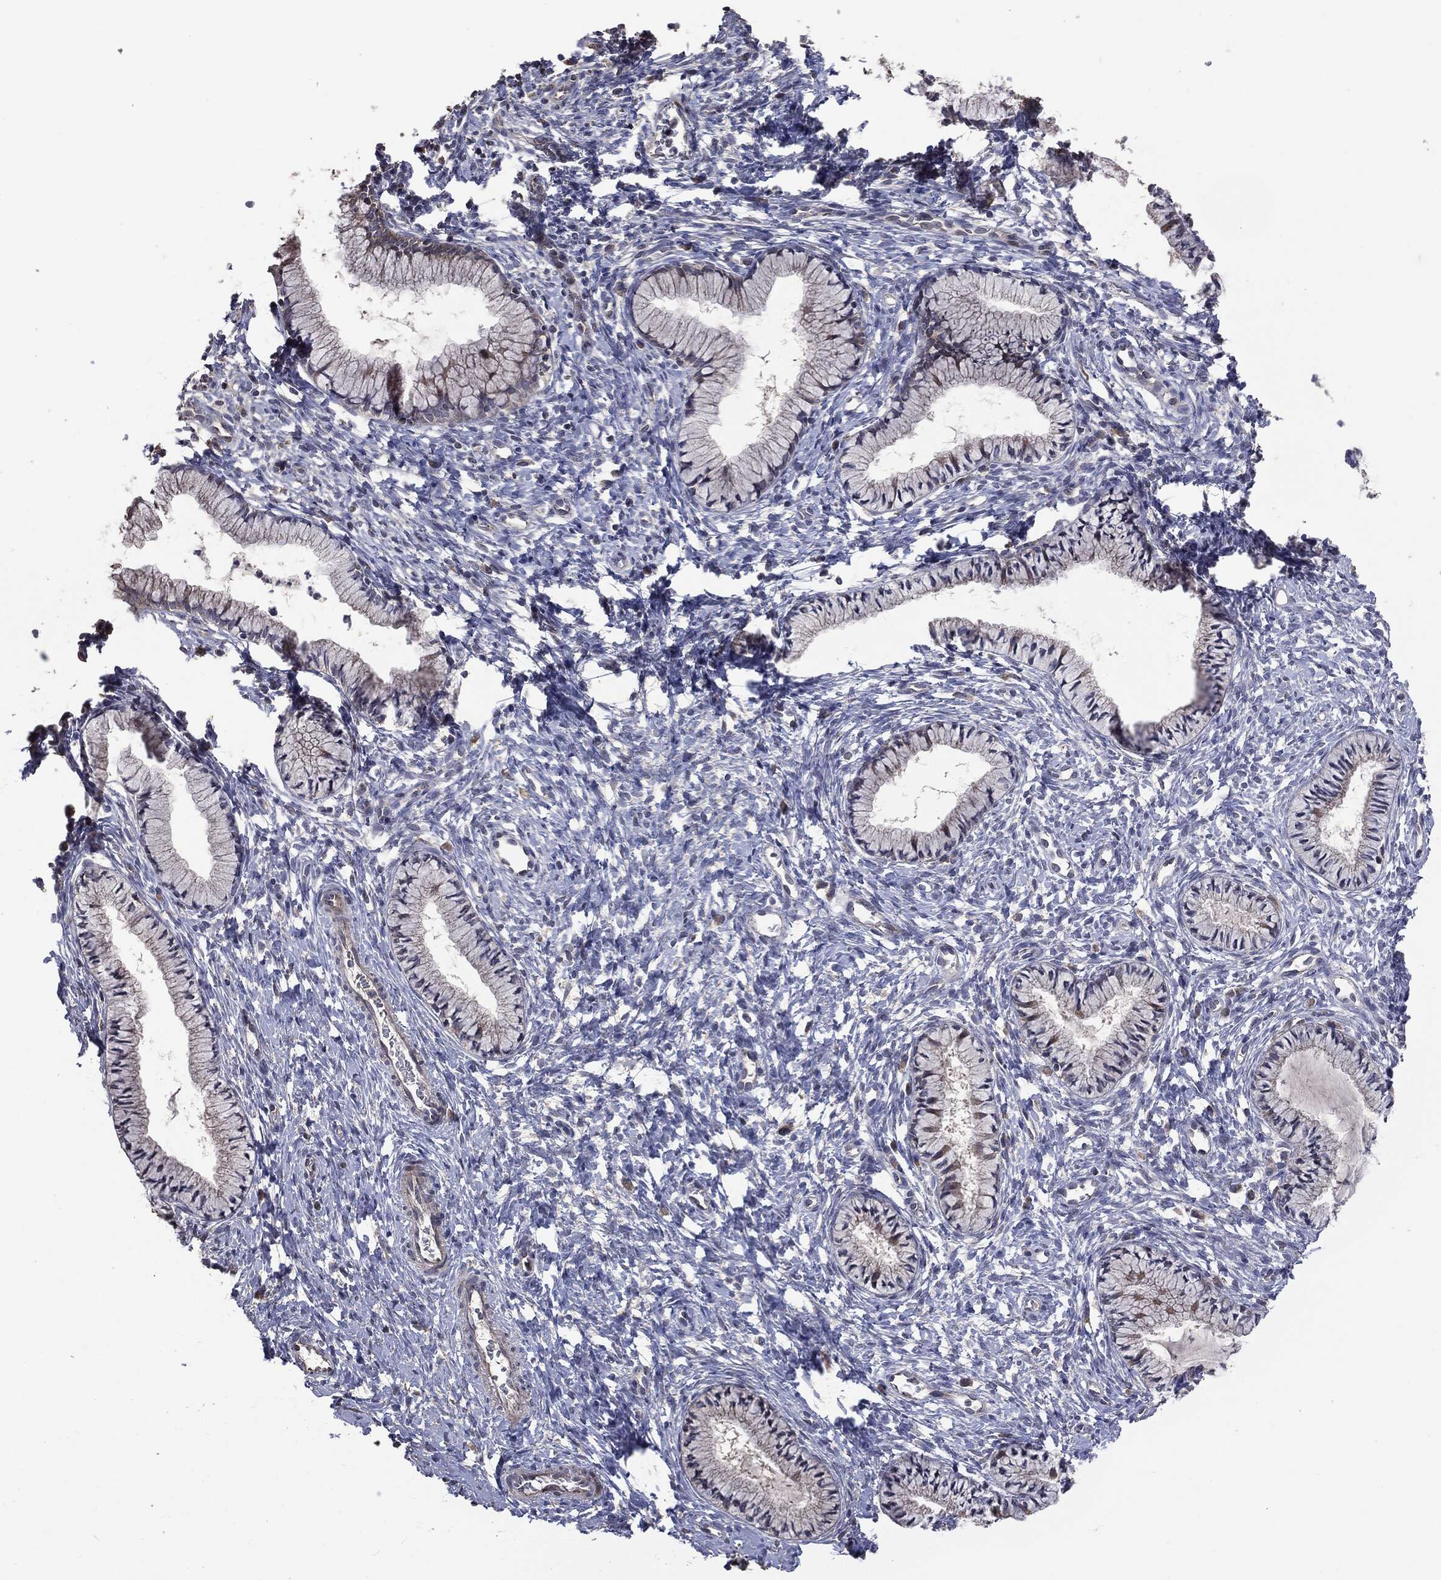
{"staining": {"intensity": "negative", "quantity": "none", "location": "none"}, "tissue": "cervix", "cell_type": "Glandular cells", "image_type": "normal", "snomed": [{"axis": "morphology", "description": "Normal tissue, NOS"}, {"axis": "topography", "description": "Cervix"}], "caption": "Immunohistochemistry histopathology image of unremarkable cervix stained for a protein (brown), which exhibits no expression in glandular cells.", "gene": "MTOR", "patient": {"sex": "female", "age": 39}}